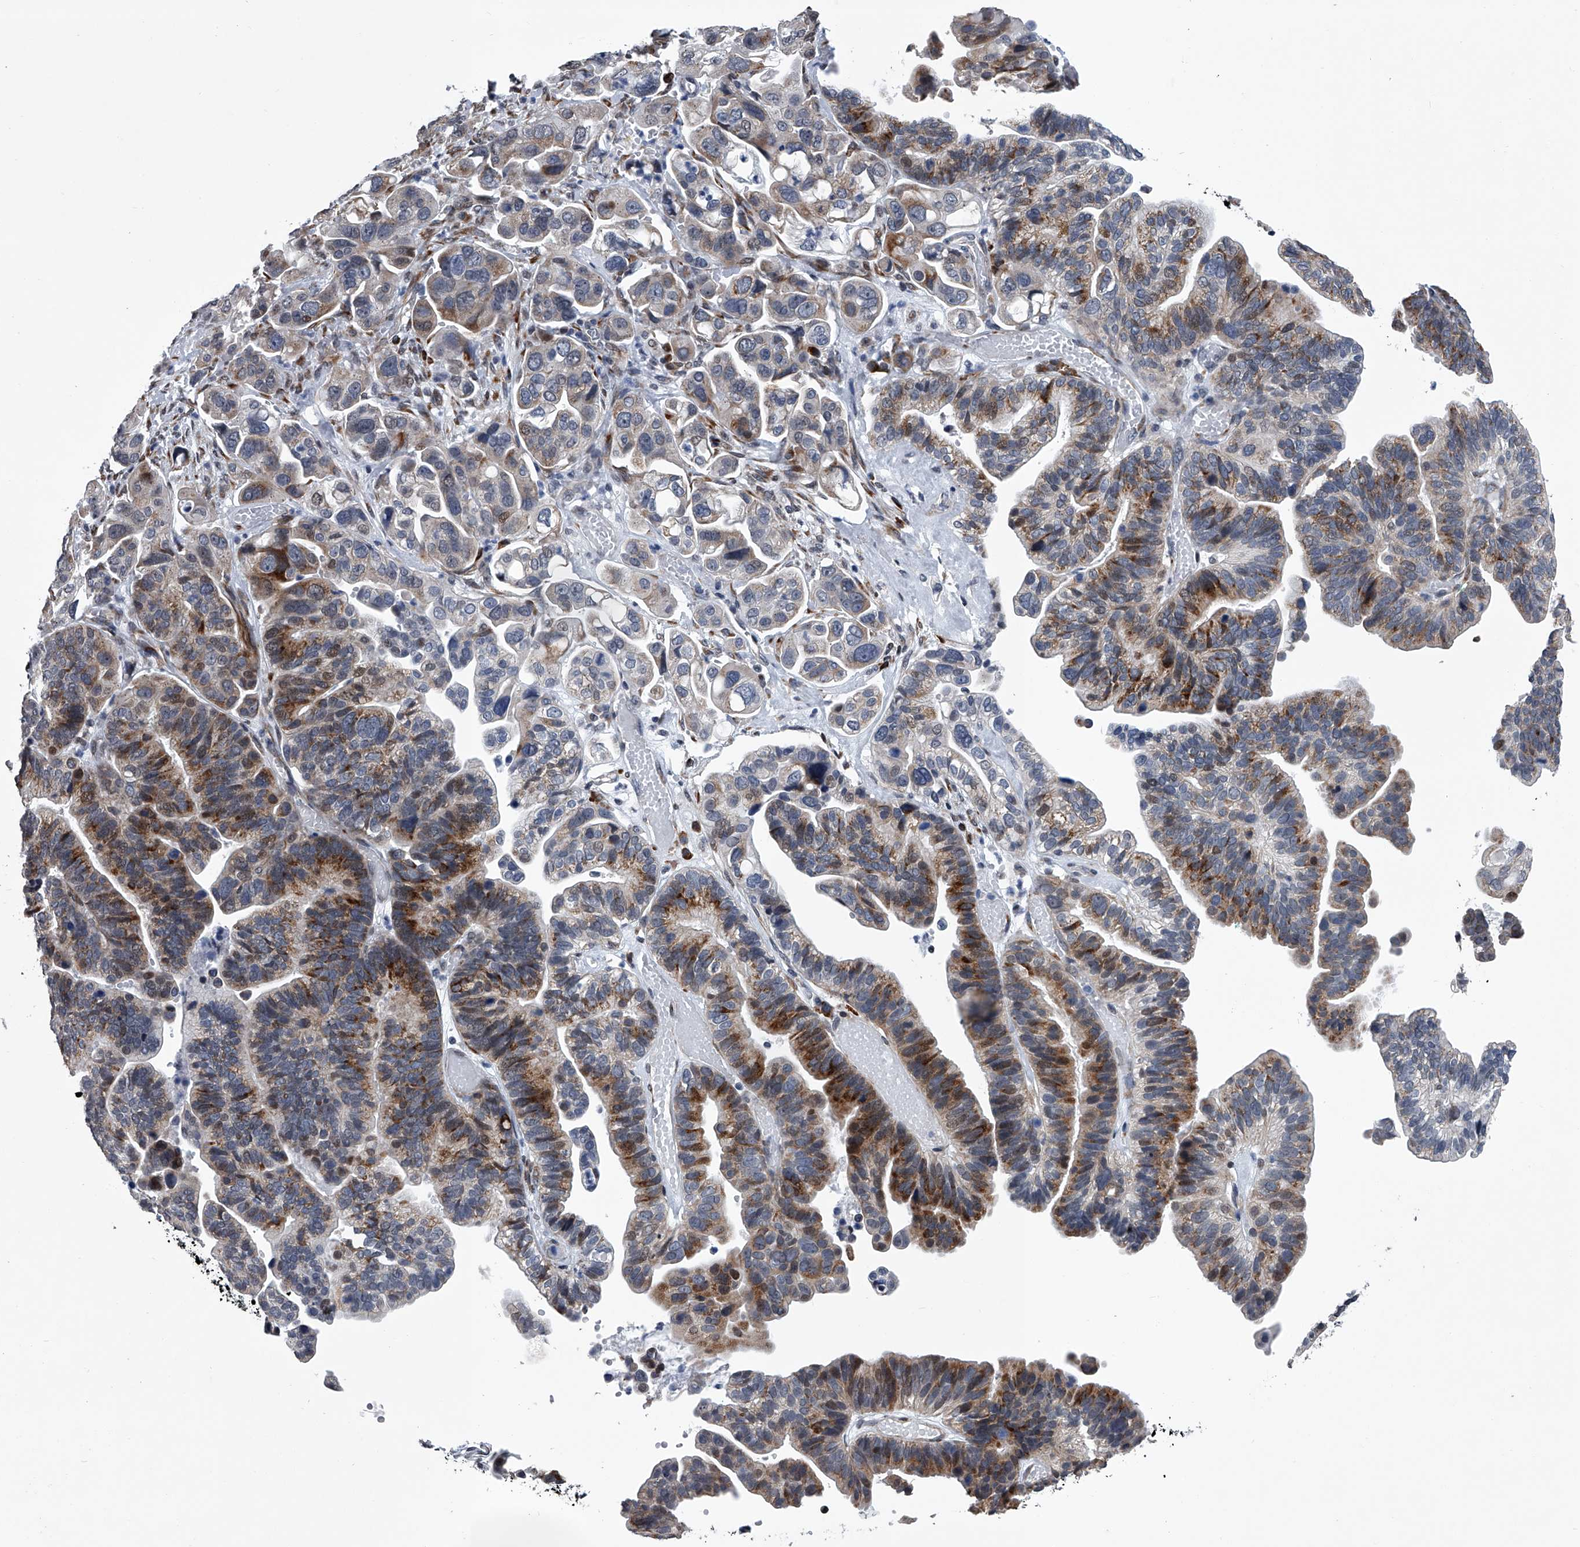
{"staining": {"intensity": "strong", "quantity": "25%-75%", "location": "cytoplasmic/membranous"}, "tissue": "ovarian cancer", "cell_type": "Tumor cells", "image_type": "cancer", "snomed": [{"axis": "morphology", "description": "Cystadenocarcinoma, serous, NOS"}, {"axis": "topography", "description": "Ovary"}], "caption": "DAB immunohistochemical staining of ovarian cancer (serous cystadenocarcinoma) shows strong cytoplasmic/membranous protein positivity in about 25%-75% of tumor cells.", "gene": "PPP2R5D", "patient": {"sex": "female", "age": 56}}